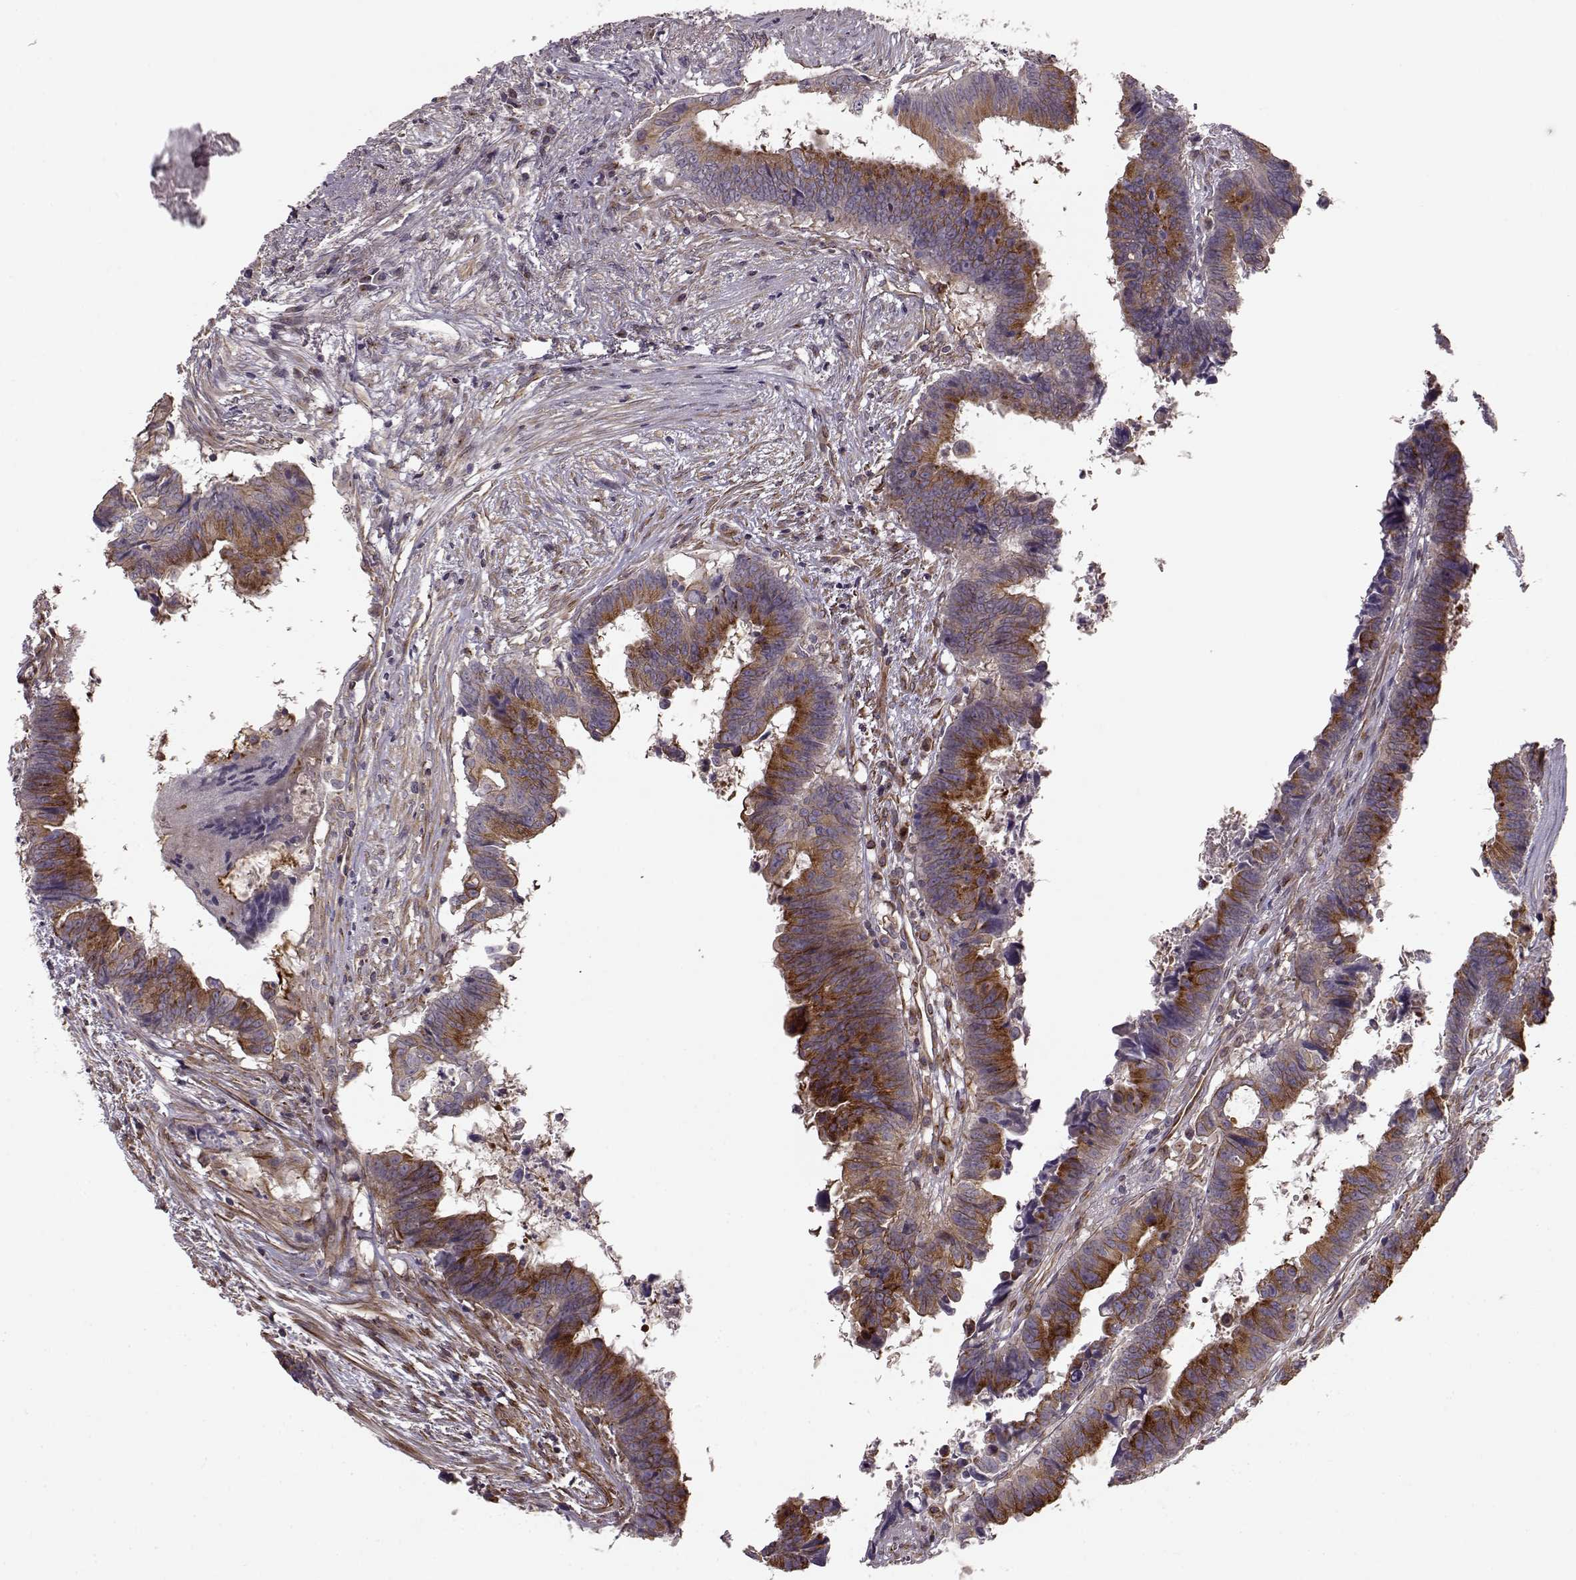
{"staining": {"intensity": "moderate", "quantity": "25%-75%", "location": "cytoplasmic/membranous"}, "tissue": "colorectal cancer", "cell_type": "Tumor cells", "image_type": "cancer", "snomed": [{"axis": "morphology", "description": "Adenocarcinoma, NOS"}, {"axis": "topography", "description": "Colon"}], "caption": "Moderate cytoplasmic/membranous staining is appreciated in about 25%-75% of tumor cells in colorectal cancer.", "gene": "MTR", "patient": {"sex": "female", "age": 82}}